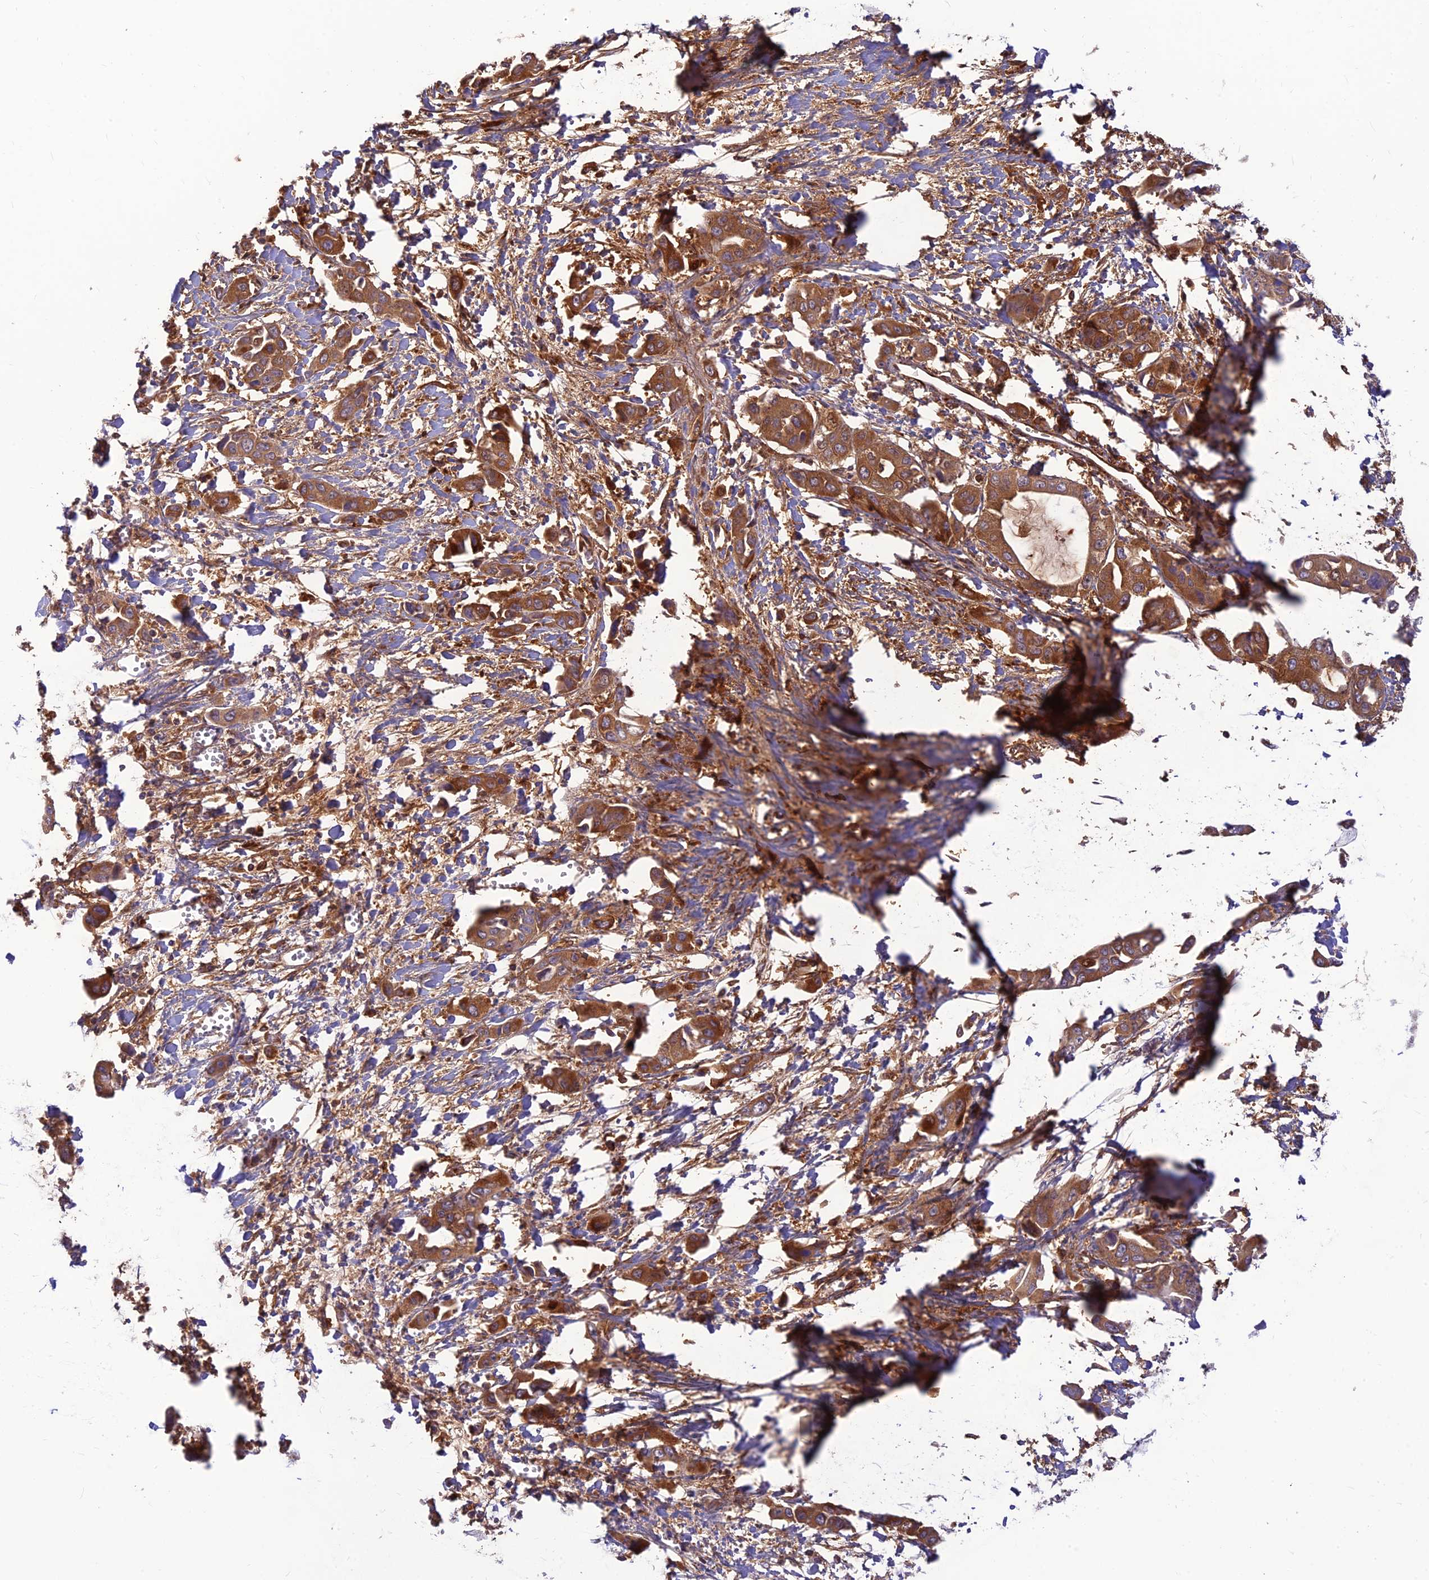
{"staining": {"intensity": "moderate", "quantity": ">75%", "location": "cytoplasmic/membranous"}, "tissue": "liver cancer", "cell_type": "Tumor cells", "image_type": "cancer", "snomed": [{"axis": "morphology", "description": "Cholangiocarcinoma"}, {"axis": "topography", "description": "Liver"}], "caption": "Liver cancer stained for a protein reveals moderate cytoplasmic/membranous positivity in tumor cells. (DAB = brown stain, brightfield microscopy at high magnification).", "gene": "ST8SIA5", "patient": {"sex": "female", "age": 52}}